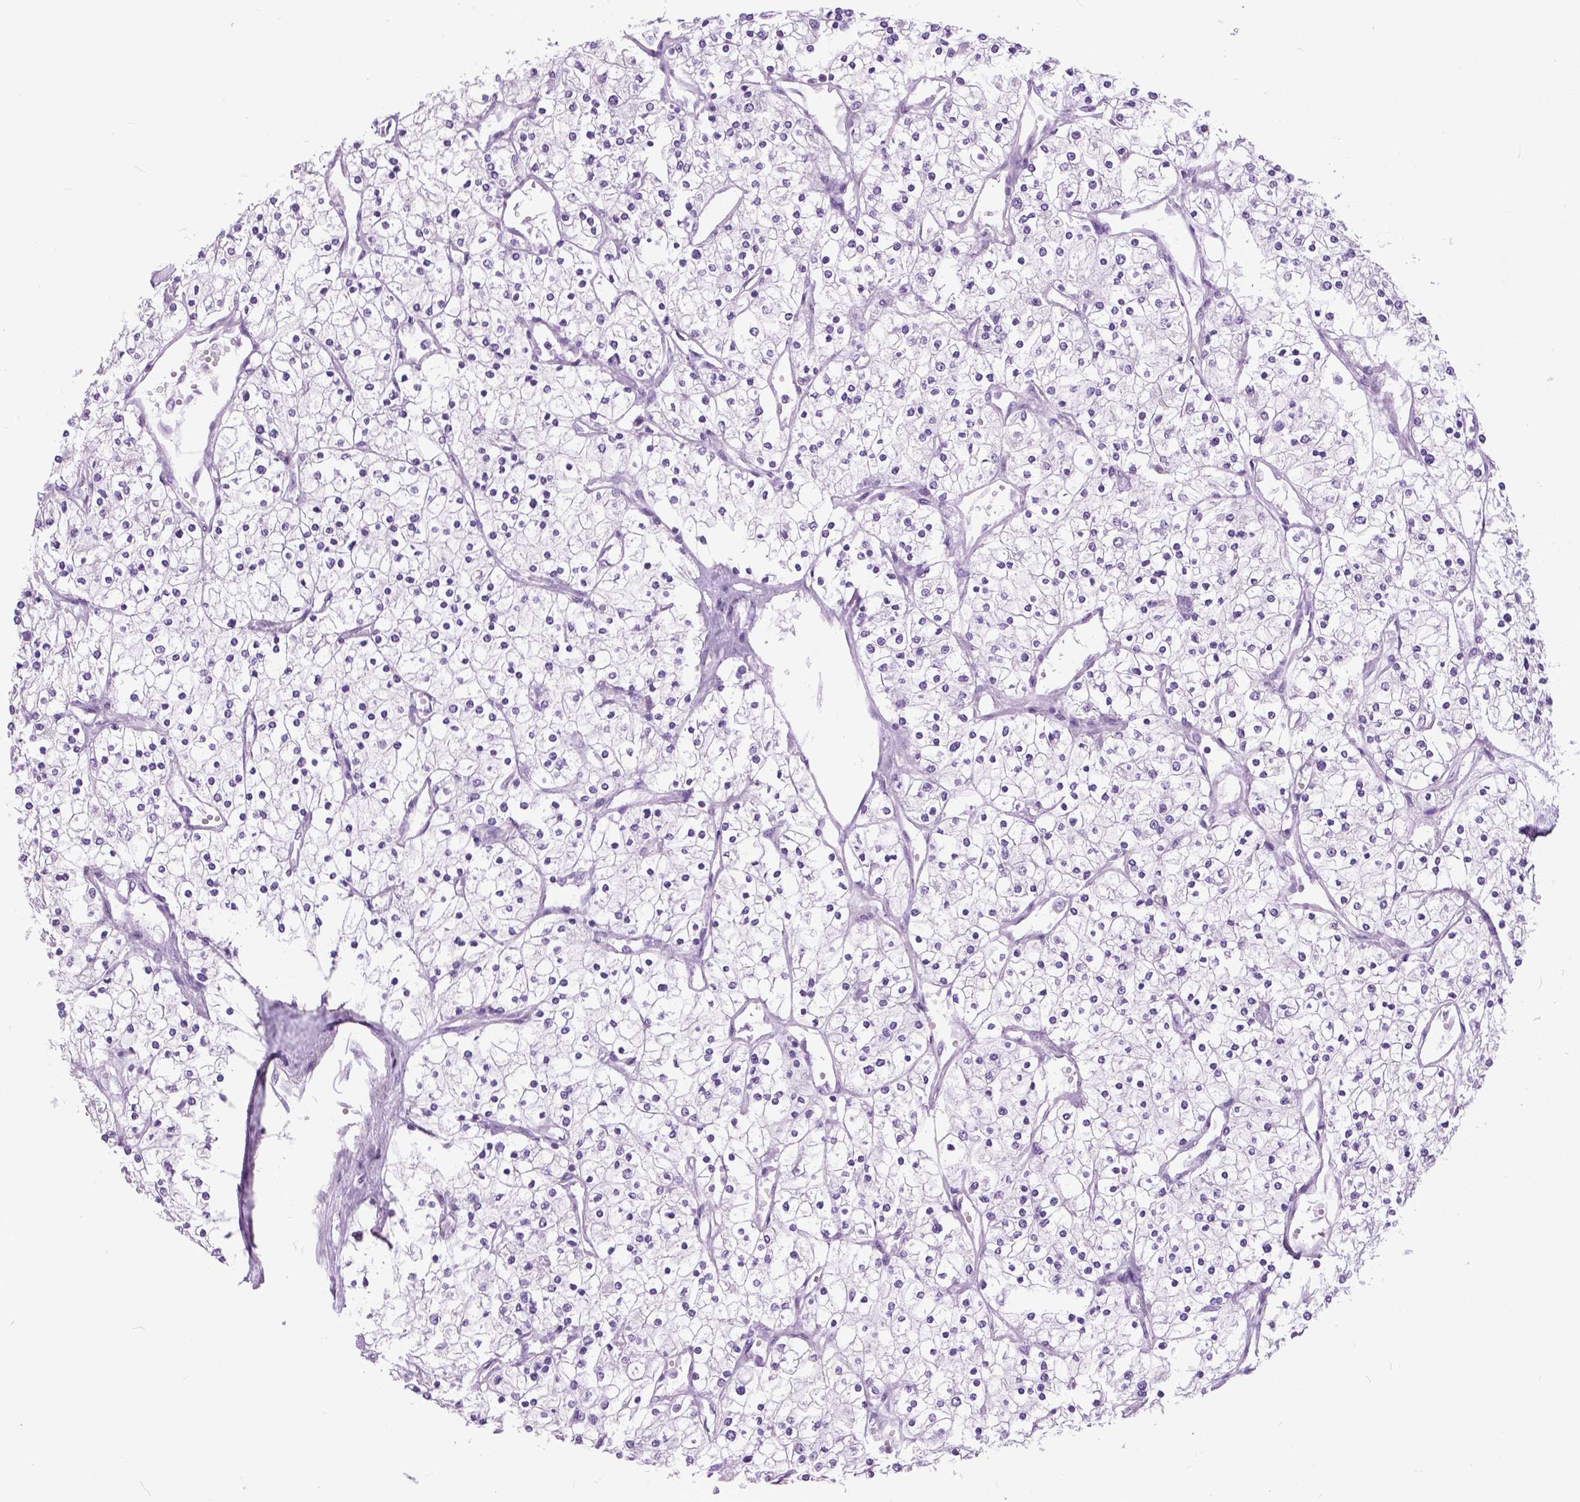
{"staining": {"intensity": "negative", "quantity": "none", "location": "none"}, "tissue": "renal cancer", "cell_type": "Tumor cells", "image_type": "cancer", "snomed": [{"axis": "morphology", "description": "Adenocarcinoma, NOS"}, {"axis": "topography", "description": "Kidney"}], "caption": "Immunohistochemistry image of neoplastic tissue: adenocarcinoma (renal) stained with DAB displays no significant protein positivity in tumor cells.", "gene": "TP53TG5", "patient": {"sex": "male", "age": 80}}